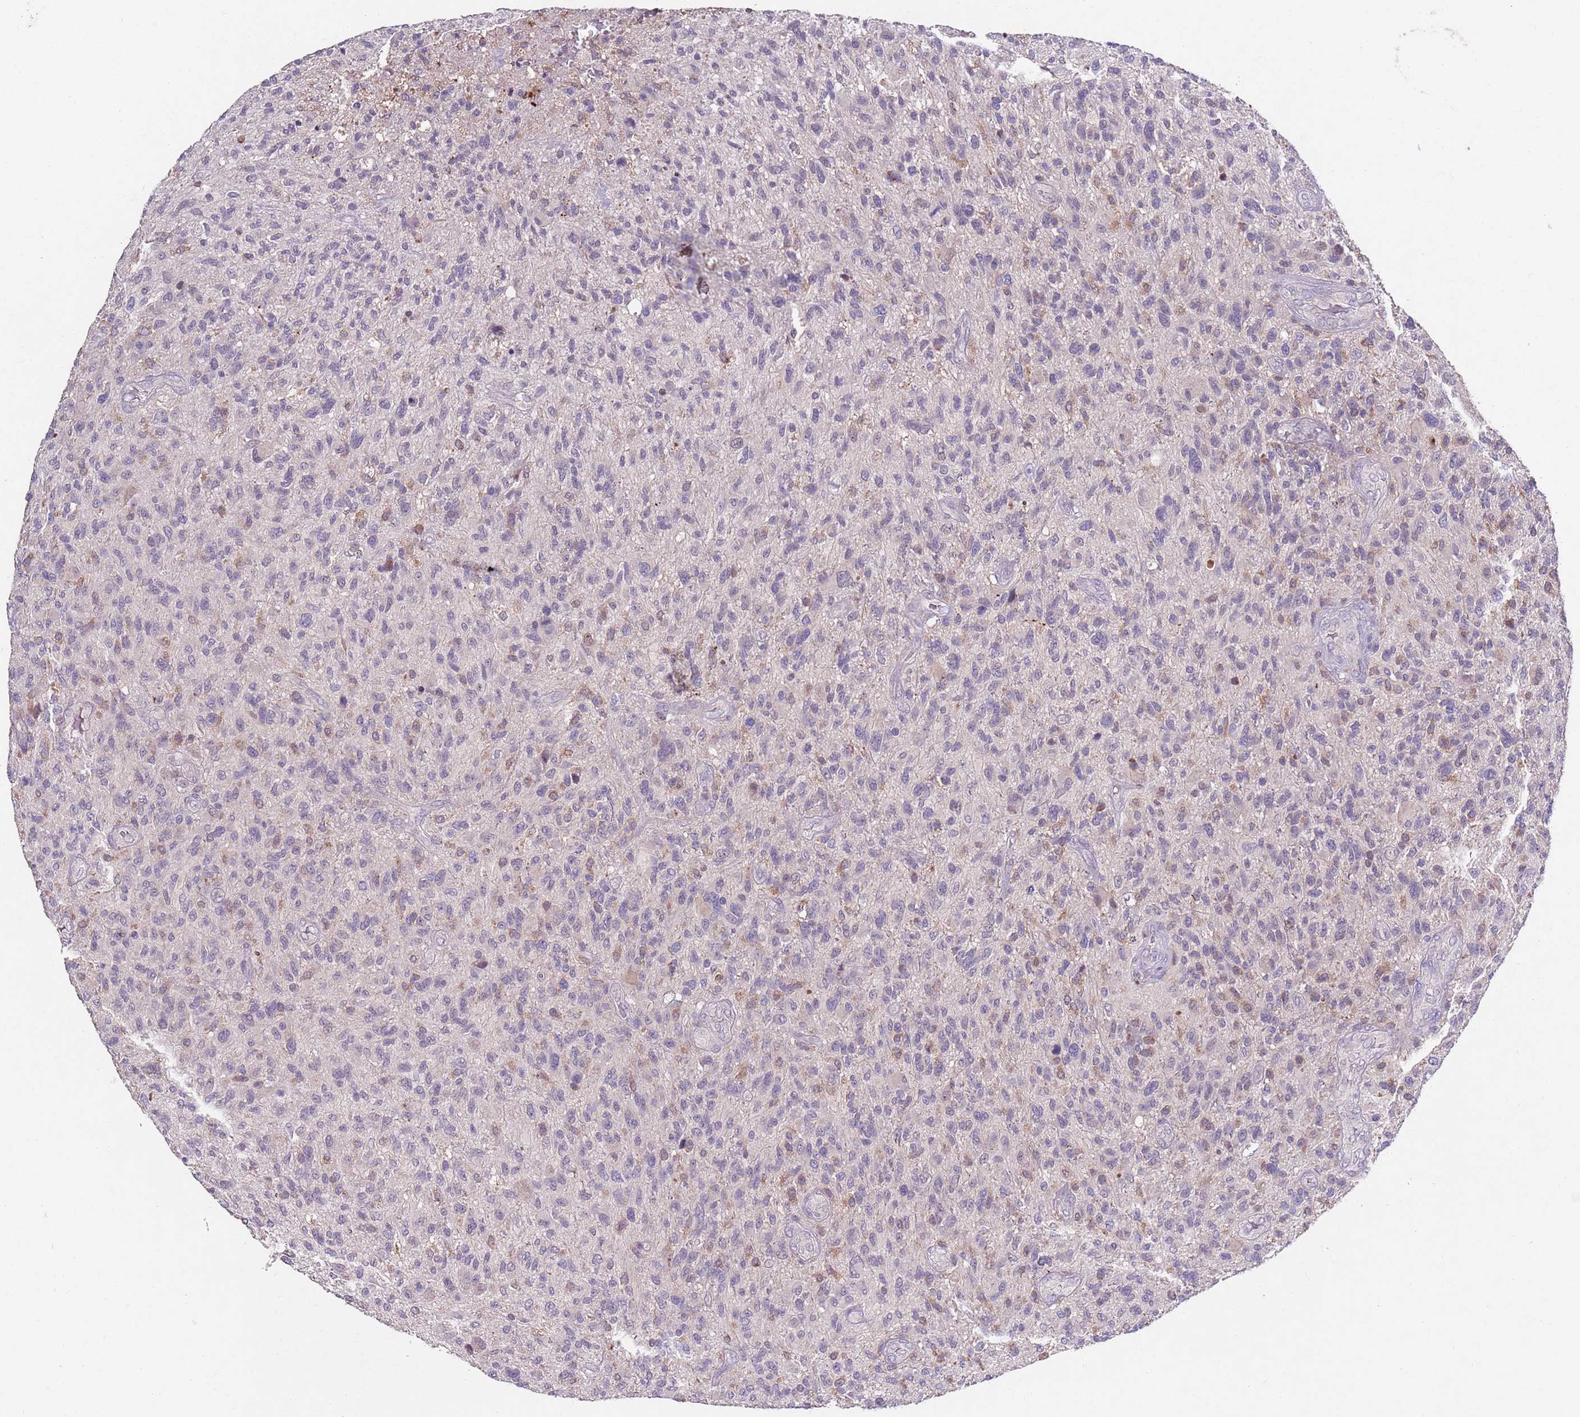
{"staining": {"intensity": "negative", "quantity": "none", "location": "none"}, "tissue": "glioma", "cell_type": "Tumor cells", "image_type": "cancer", "snomed": [{"axis": "morphology", "description": "Glioma, malignant, High grade"}, {"axis": "topography", "description": "Brain"}], "caption": "Immunohistochemistry of human glioma demonstrates no expression in tumor cells.", "gene": "NRDE2", "patient": {"sex": "male", "age": 47}}